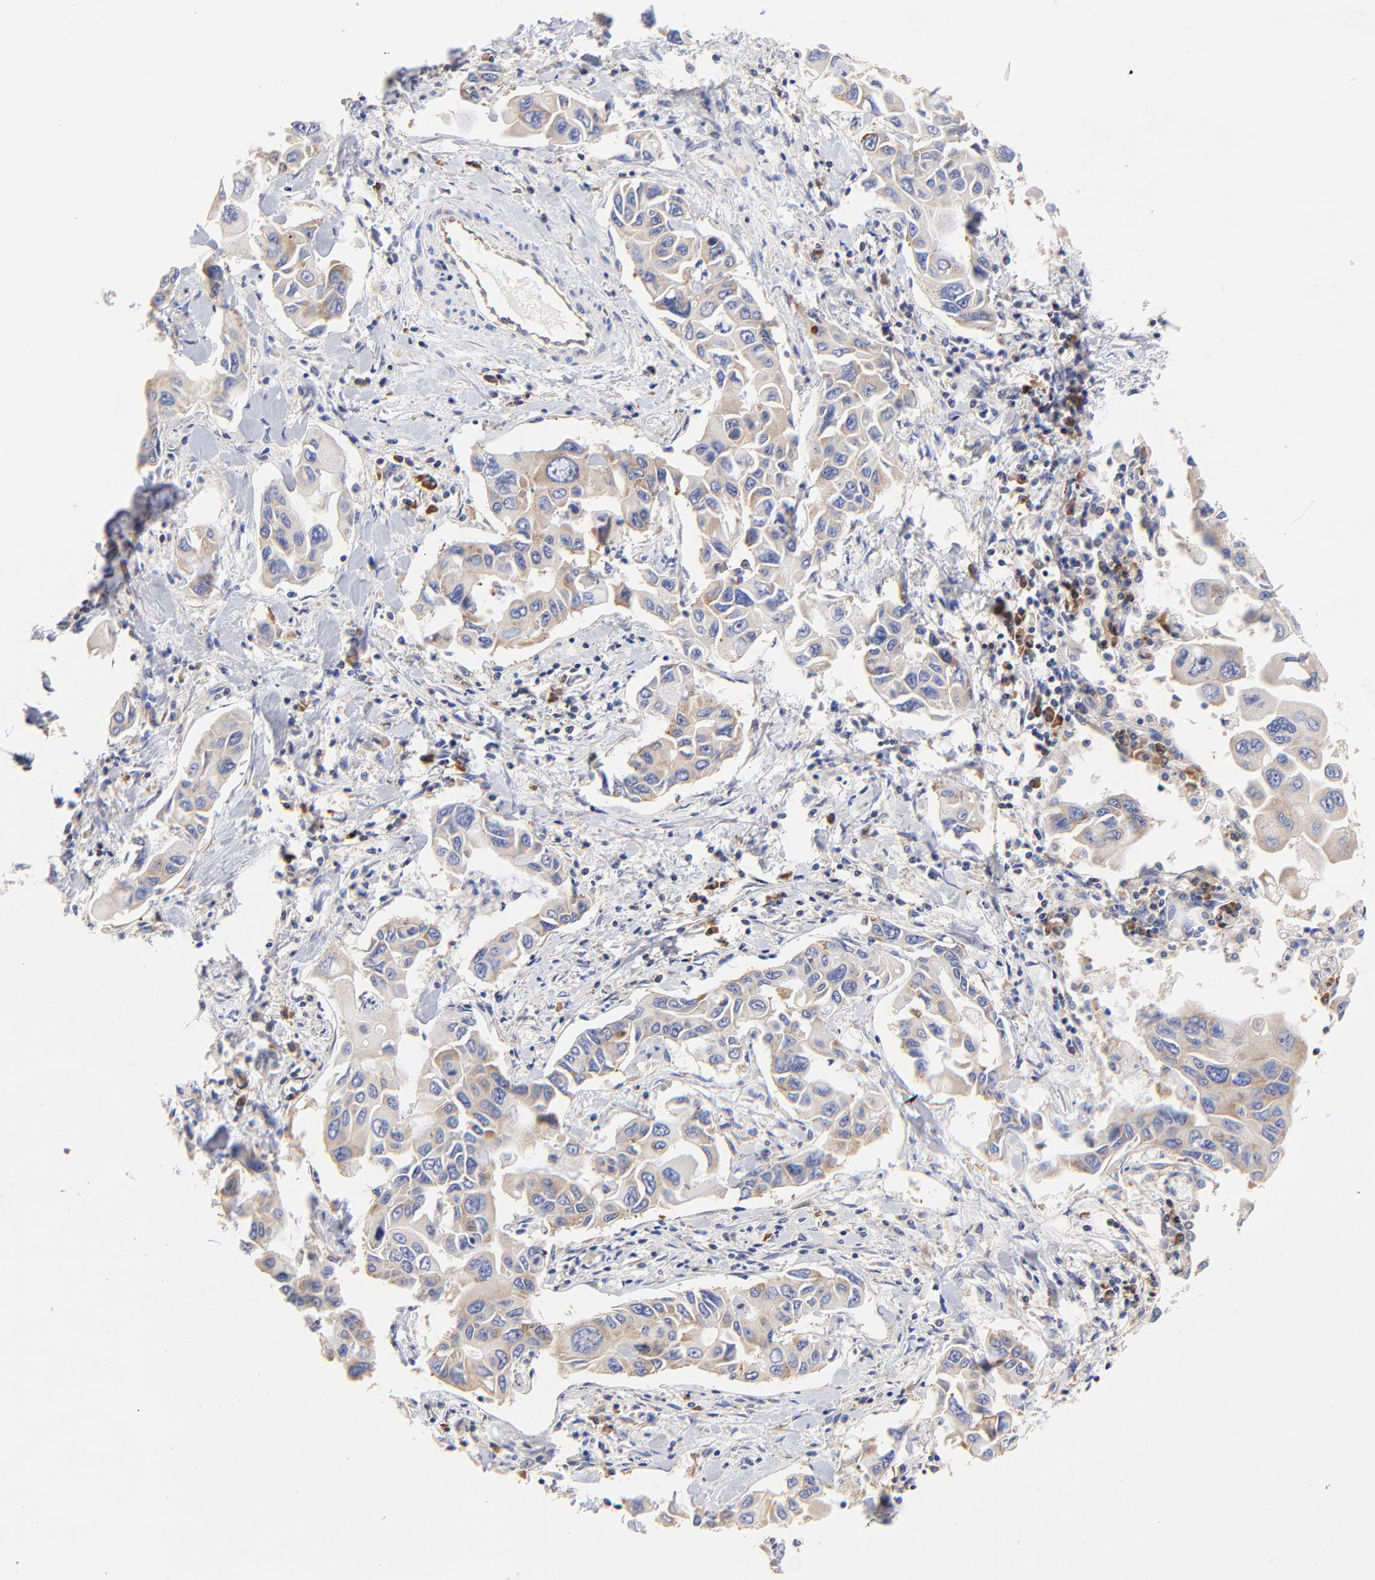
{"staining": {"intensity": "weak", "quantity": ">75%", "location": "cytoplasmic/membranous"}, "tissue": "lung cancer", "cell_type": "Tumor cells", "image_type": "cancer", "snomed": [{"axis": "morphology", "description": "Adenocarcinoma, NOS"}, {"axis": "topography", "description": "Lymph node"}, {"axis": "topography", "description": "Lung"}], "caption": "Protein analysis of lung cancer tissue shows weak cytoplasmic/membranous expression in approximately >75% of tumor cells. (IHC, brightfield microscopy, high magnification).", "gene": "RPL27", "patient": {"sex": "male", "age": 64}}